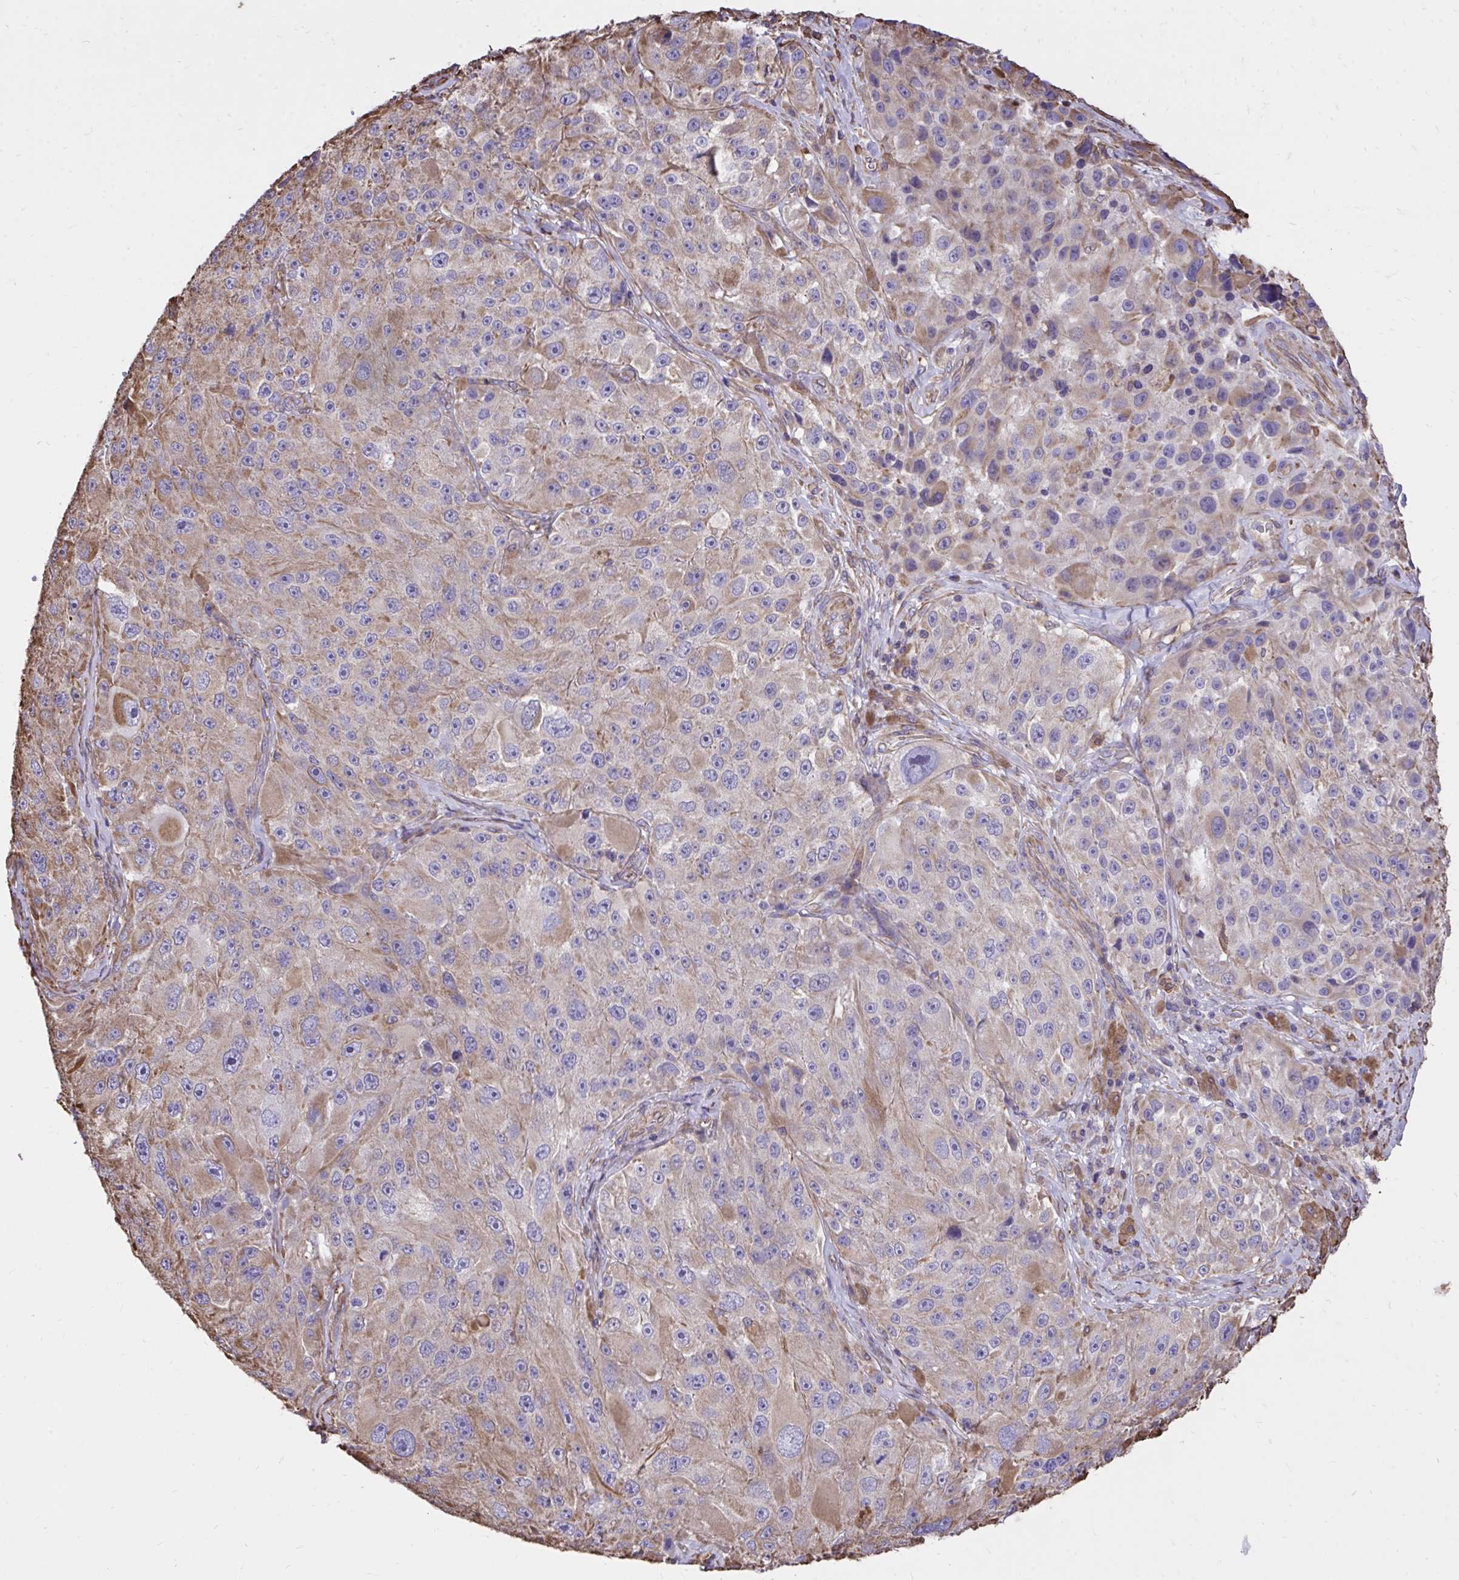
{"staining": {"intensity": "moderate", "quantity": "<25%", "location": "cytoplasmic/membranous"}, "tissue": "melanoma", "cell_type": "Tumor cells", "image_type": "cancer", "snomed": [{"axis": "morphology", "description": "Malignant melanoma, Metastatic site"}, {"axis": "topography", "description": "Lymph node"}], "caption": "Immunohistochemical staining of malignant melanoma (metastatic site) demonstrates low levels of moderate cytoplasmic/membranous protein positivity in approximately <25% of tumor cells.", "gene": "RNF103", "patient": {"sex": "male", "age": 62}}